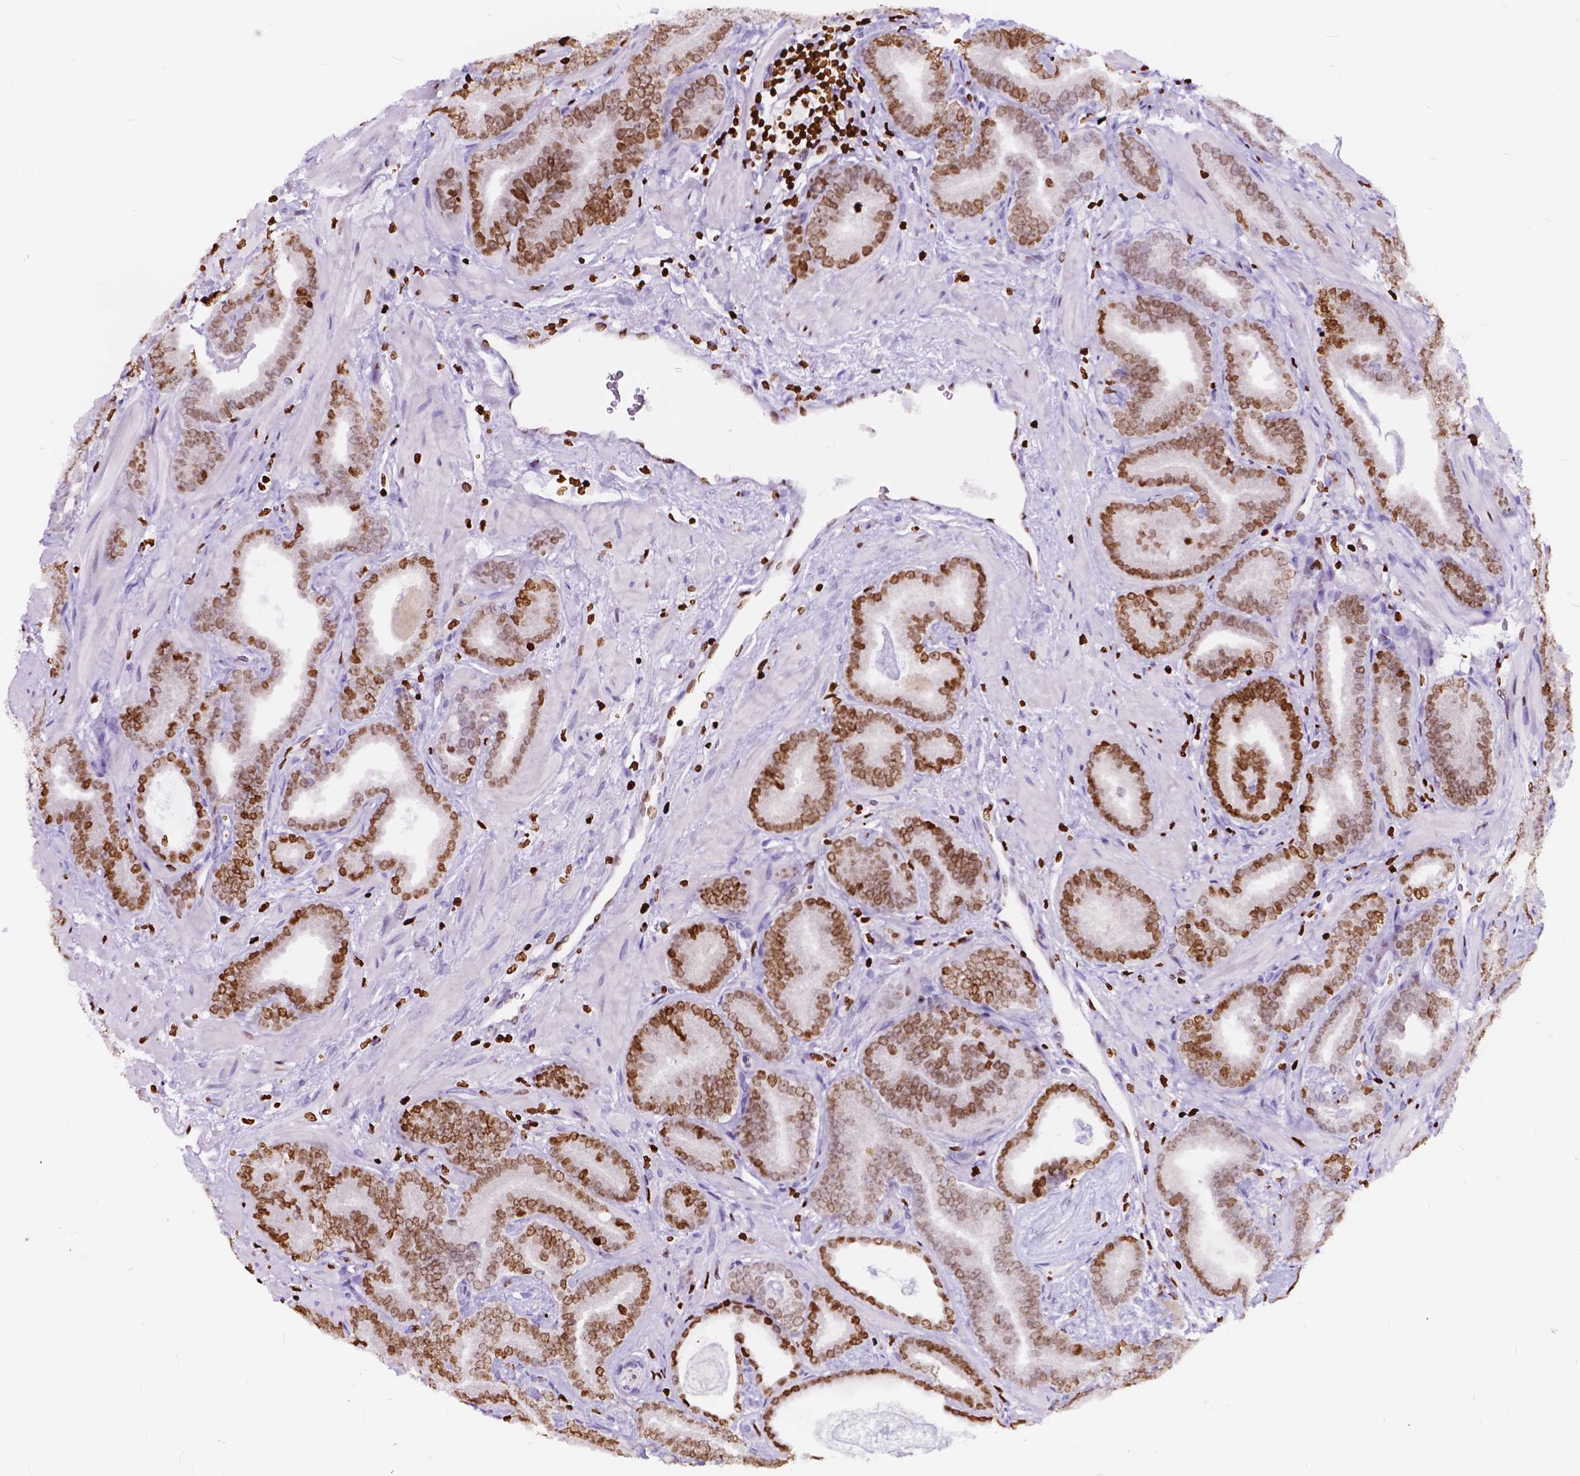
{"staining": {"intensity": "moderate", "quantity": ">75%", "location": "nuclear"}, "tissue": "prostate cancer", "cell_type": "Tumor cells", "image_type": "cancer", "snomed": [{"axis": "morphology", "description": "Adenocarcinoma, Low grade"}, {"axis": "topography", "description": "Prostate"}], "caption": "Prostate cancer (adenocarcinoma (low-grade)) stained with a protein marker exhibits moderate staining in tumor cells.", "gene": "CBY3", "patient": {"sex": "male", "age": 63}}